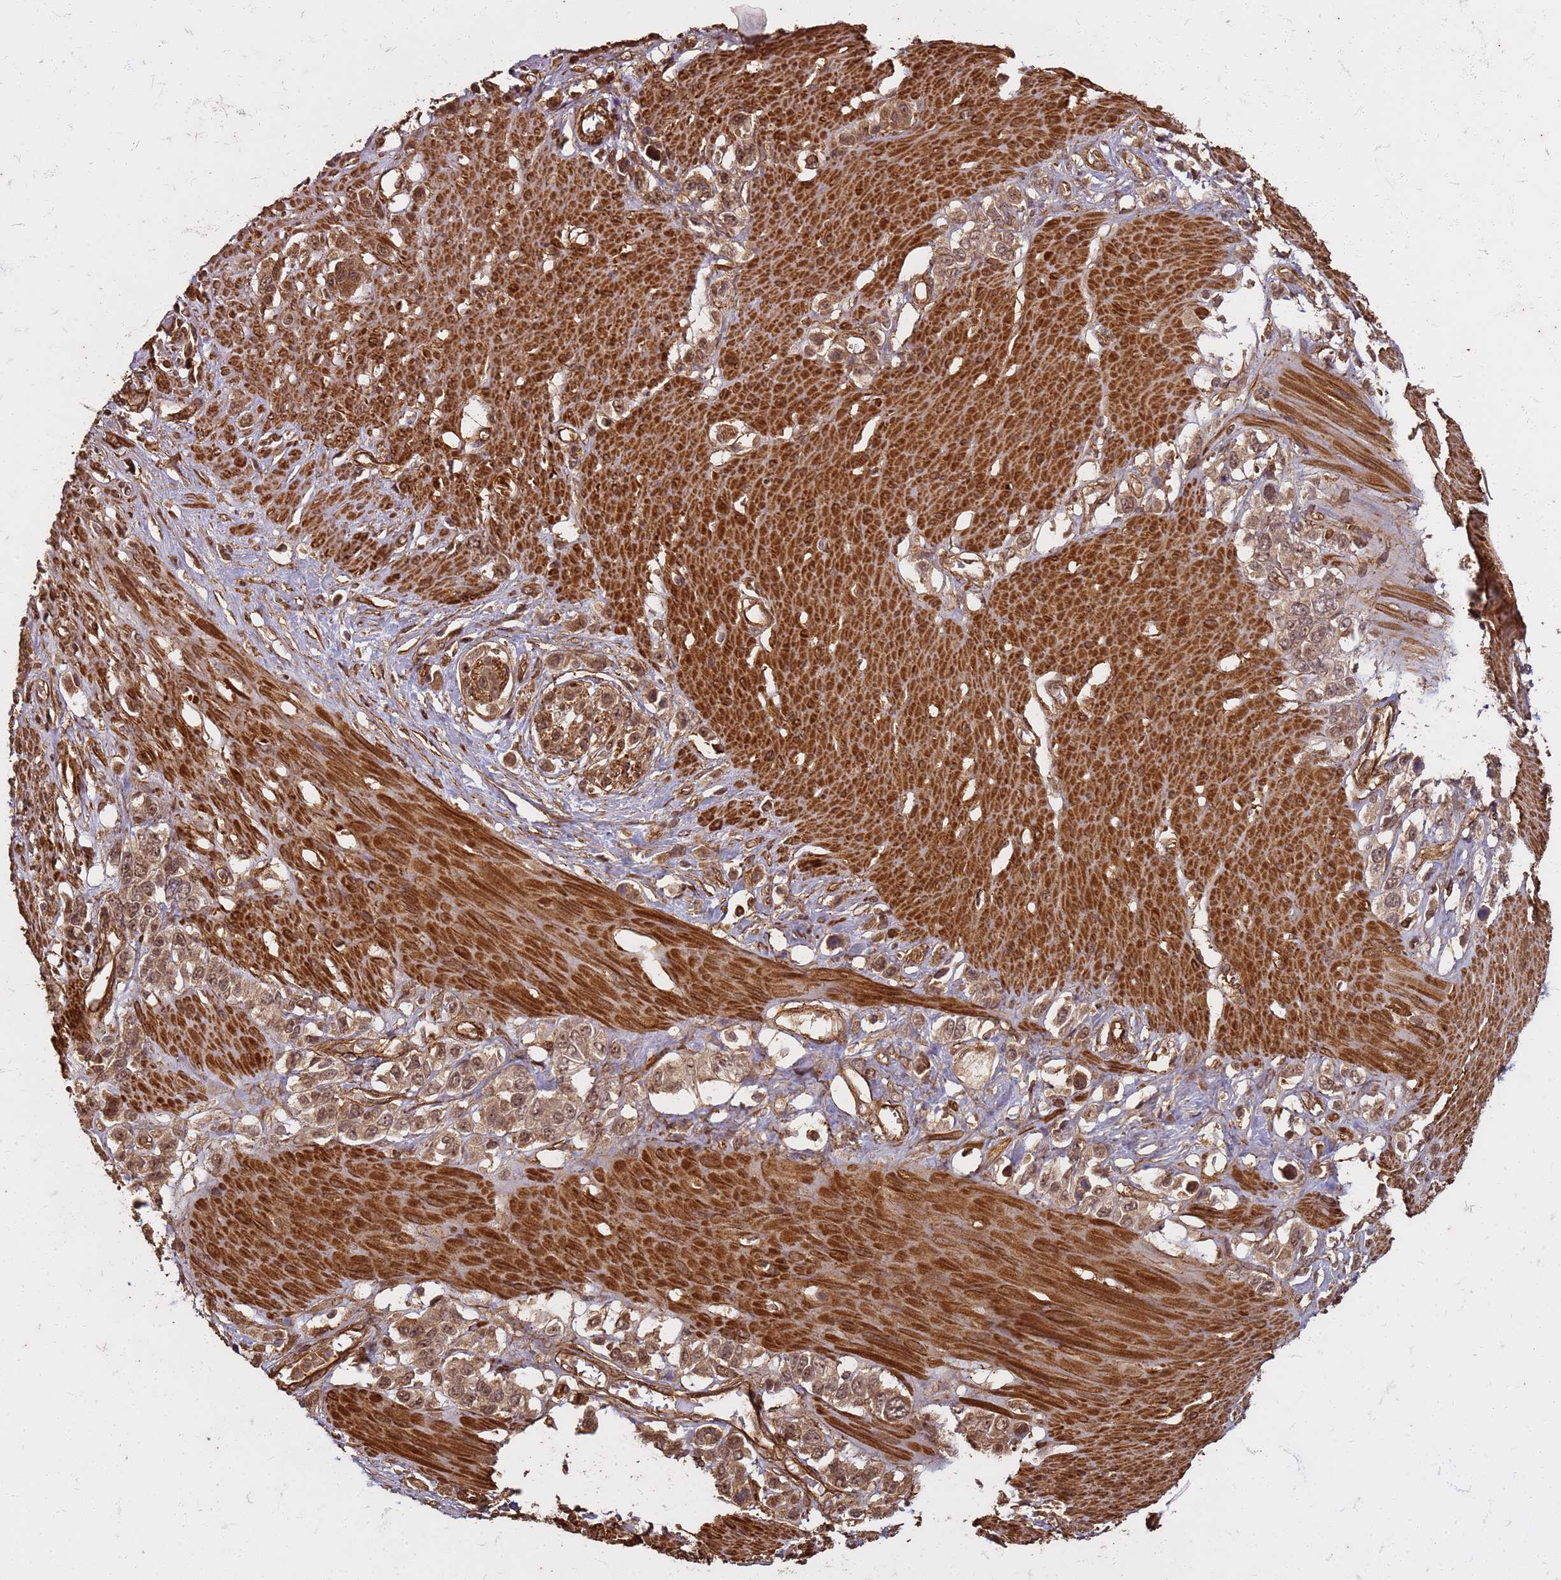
{"staining": {"intensity": "weak", "quantity": ">75%", "location": "cytoplasmic/membranous,nuclear"}, "tissue": "stomach cancer", "cell_type": "Tumor cells", "image_type": "cancer", "snomed": [{"axis": "morphology", "description": "Adenocarcinoma, NOS"}, {"axis": "morphology", "description": "Adenocarcinoma, High grade"}, {"axis": "topography", "description": "Stomach, upper"}, {"axis": "topography", "description": "Stomach, lower"}], "caption": "Immunohistochemical staining of stomach high-grade adenocarcinoma reveals weak cytoplasmic/membranous and nuclear protein staining in approximately >75% of tumor cells.", "gene": "KIF26A", "patient": {"sex": "female", "age": 65}}